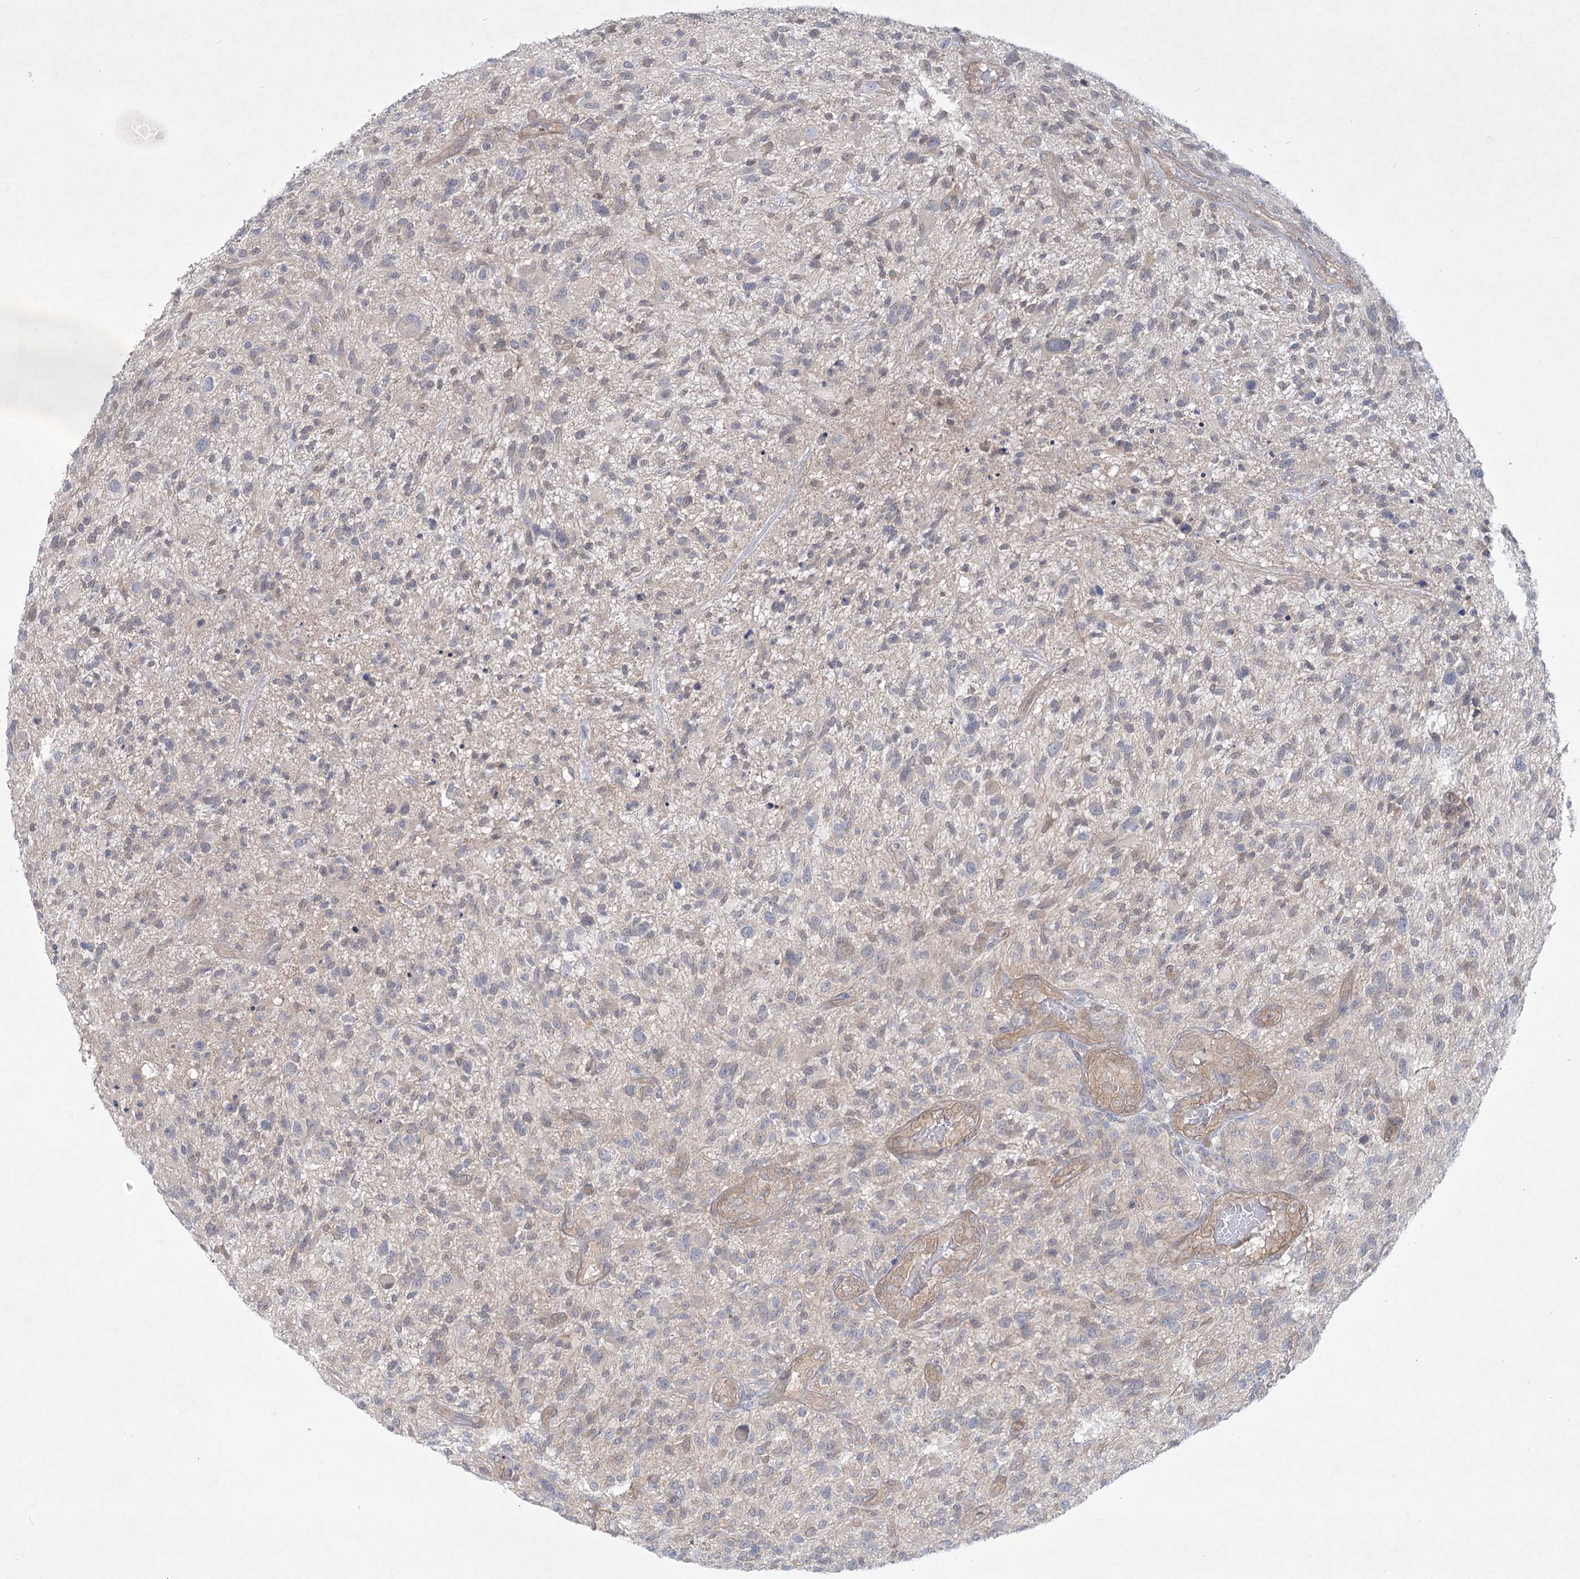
{"staining": {"intensity": "negative", "quantity": "none", "location": "none"}, "tissue": "glioma", "cell_type": "Tumor cells", "image_type": "cancer", "snomed": [{"axis": "morphology", "description": "Glioma, malignant, High grade"}, {"axis": "topography", "description": "Brain"}], "caption": "IHC micrograph of human glioma stained for a protein (brown), which exhibits no expression in tumor cells. (Stains: DAB (3,3'-diaminobenzidine) IHC with hematoxylin counter stain, Microscopy: brightfield microscopy at high magnification).", "gene": "AAMDC", "patient": {"sex": "male", "age": 47}}